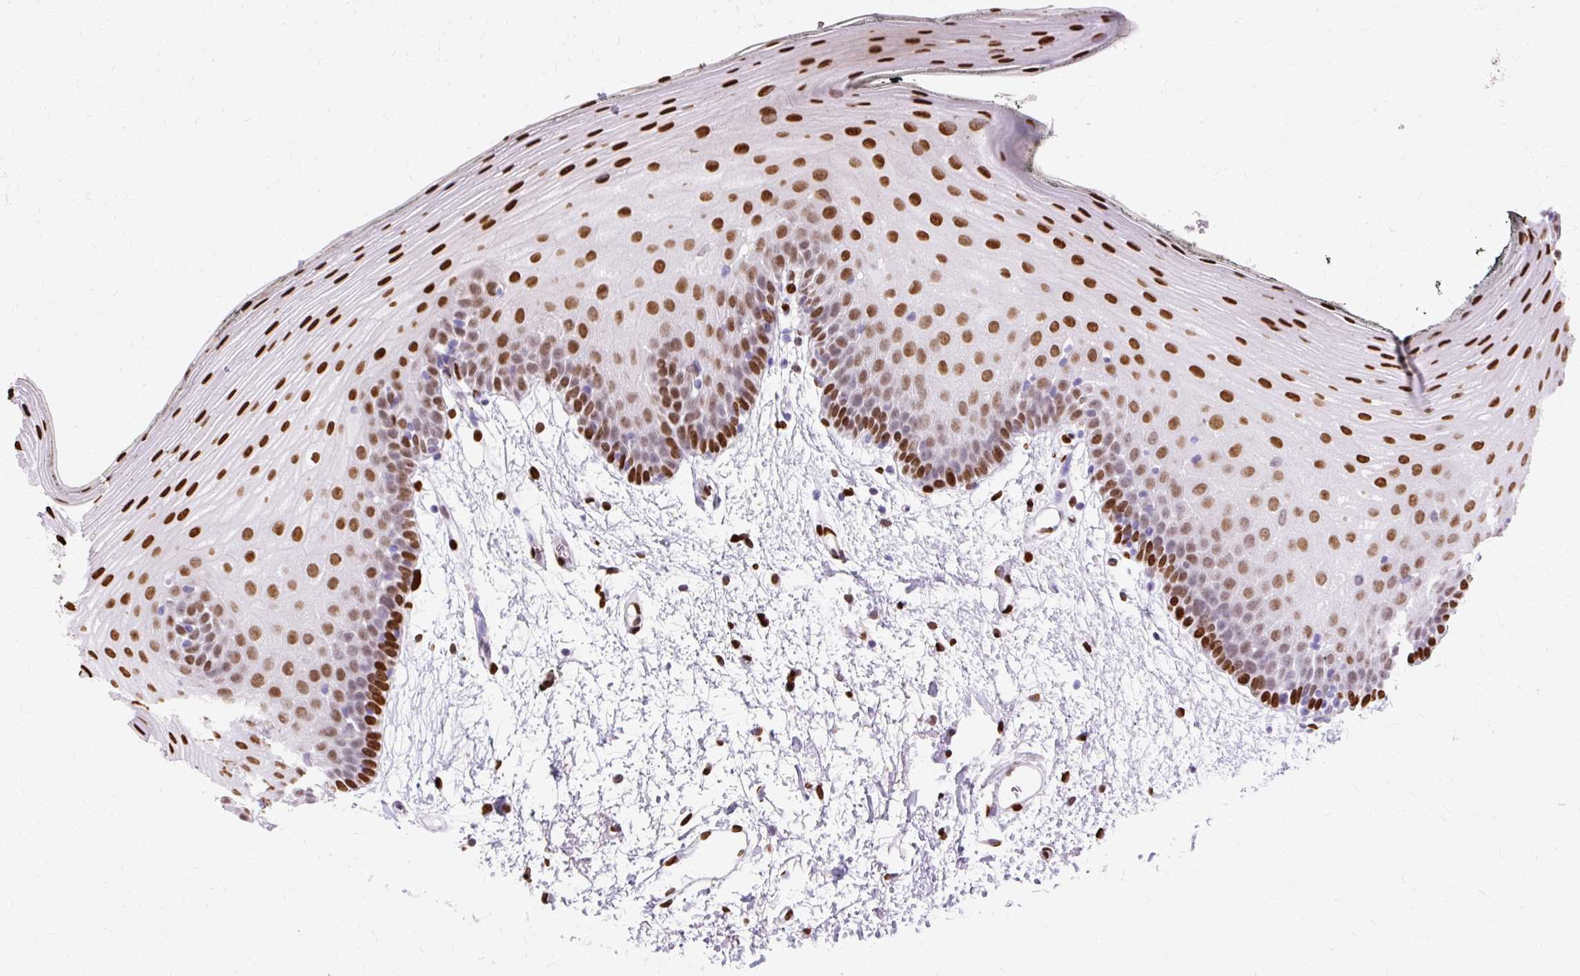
{"staining": {"intensity": "strong", "quantity": "25%-75%", "location": "nuclear"}, "tissue": "oral mucosa", "cell_type": "Squamous epithelial cells", "image_type": "normal", "snomed": [{"axis": "morphology", "description": "Normal tissue, NOS"}, {"axis": "morphology", "description": "Squamous cell carcinoma, NOS"}, {"axis": "topography", "description": "Oral tissue"}, {"axis": "topography", "description": "Head-Neck"}], "caption": "Immunohistochemical staining of benign human oral mucosa demonstrates high levels of strong nuclear positivity in approximately 25%-75% of squamous epithelial cells.", "gene": "TMEM184C", "patient": {"sex": "female", "age": 81}}